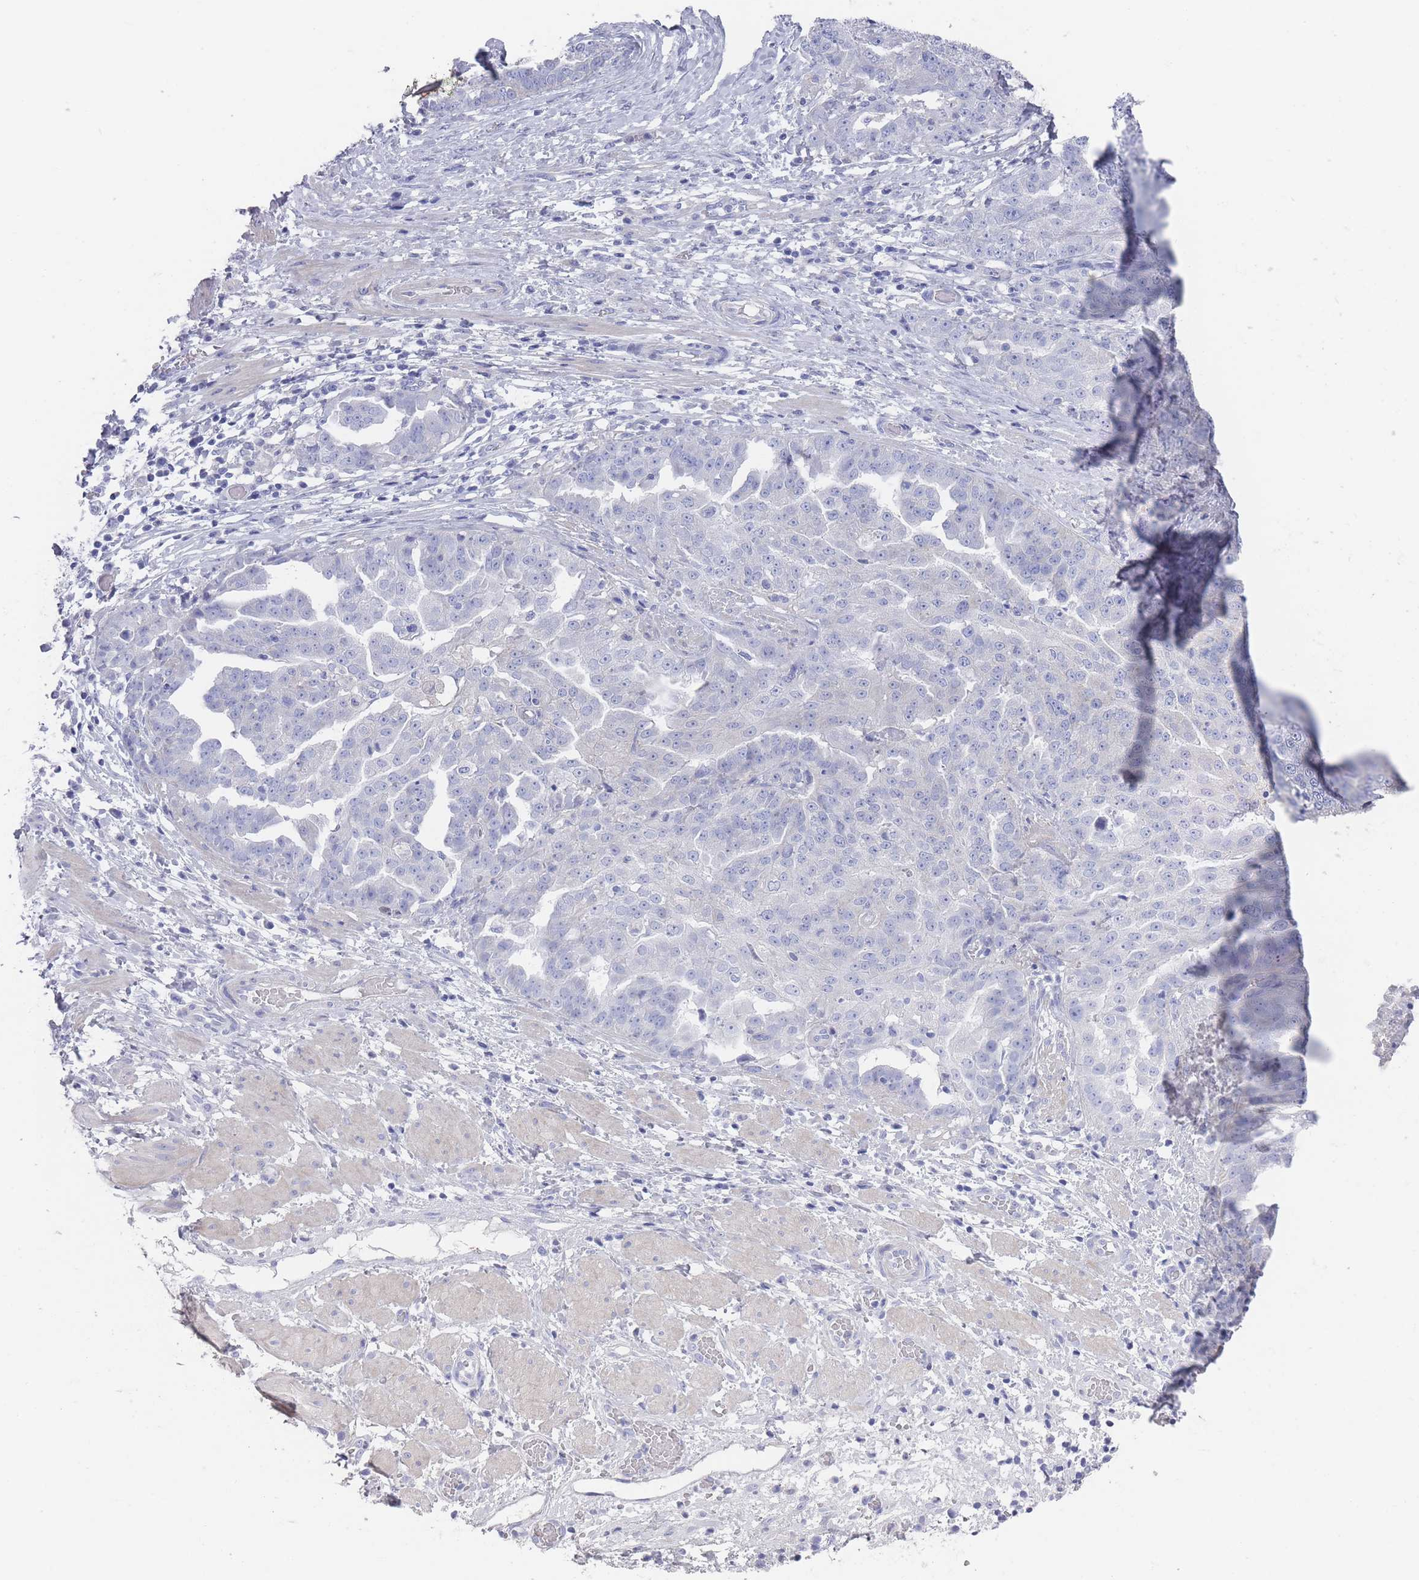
{"staining": {"intensity": "negative", "quantity": "none", "location": "none"}, "tissue": "ovarian cancer", "cell_type": "Tumor cells", "image_type": "cancer", "snomed": [{"axis": "morphology", "description": "Cystadenocarcinoma, serous, NOS"}, {"axis": "topography", "description": "Ovary"}], "caption": "Photomicrograph shows no protein staining in tumor cells of ovarian cancer tissue. (DAB IHC, high magnification).", "gene": "SCCPDH", "patient": {"sex": "female", "age": 58}}